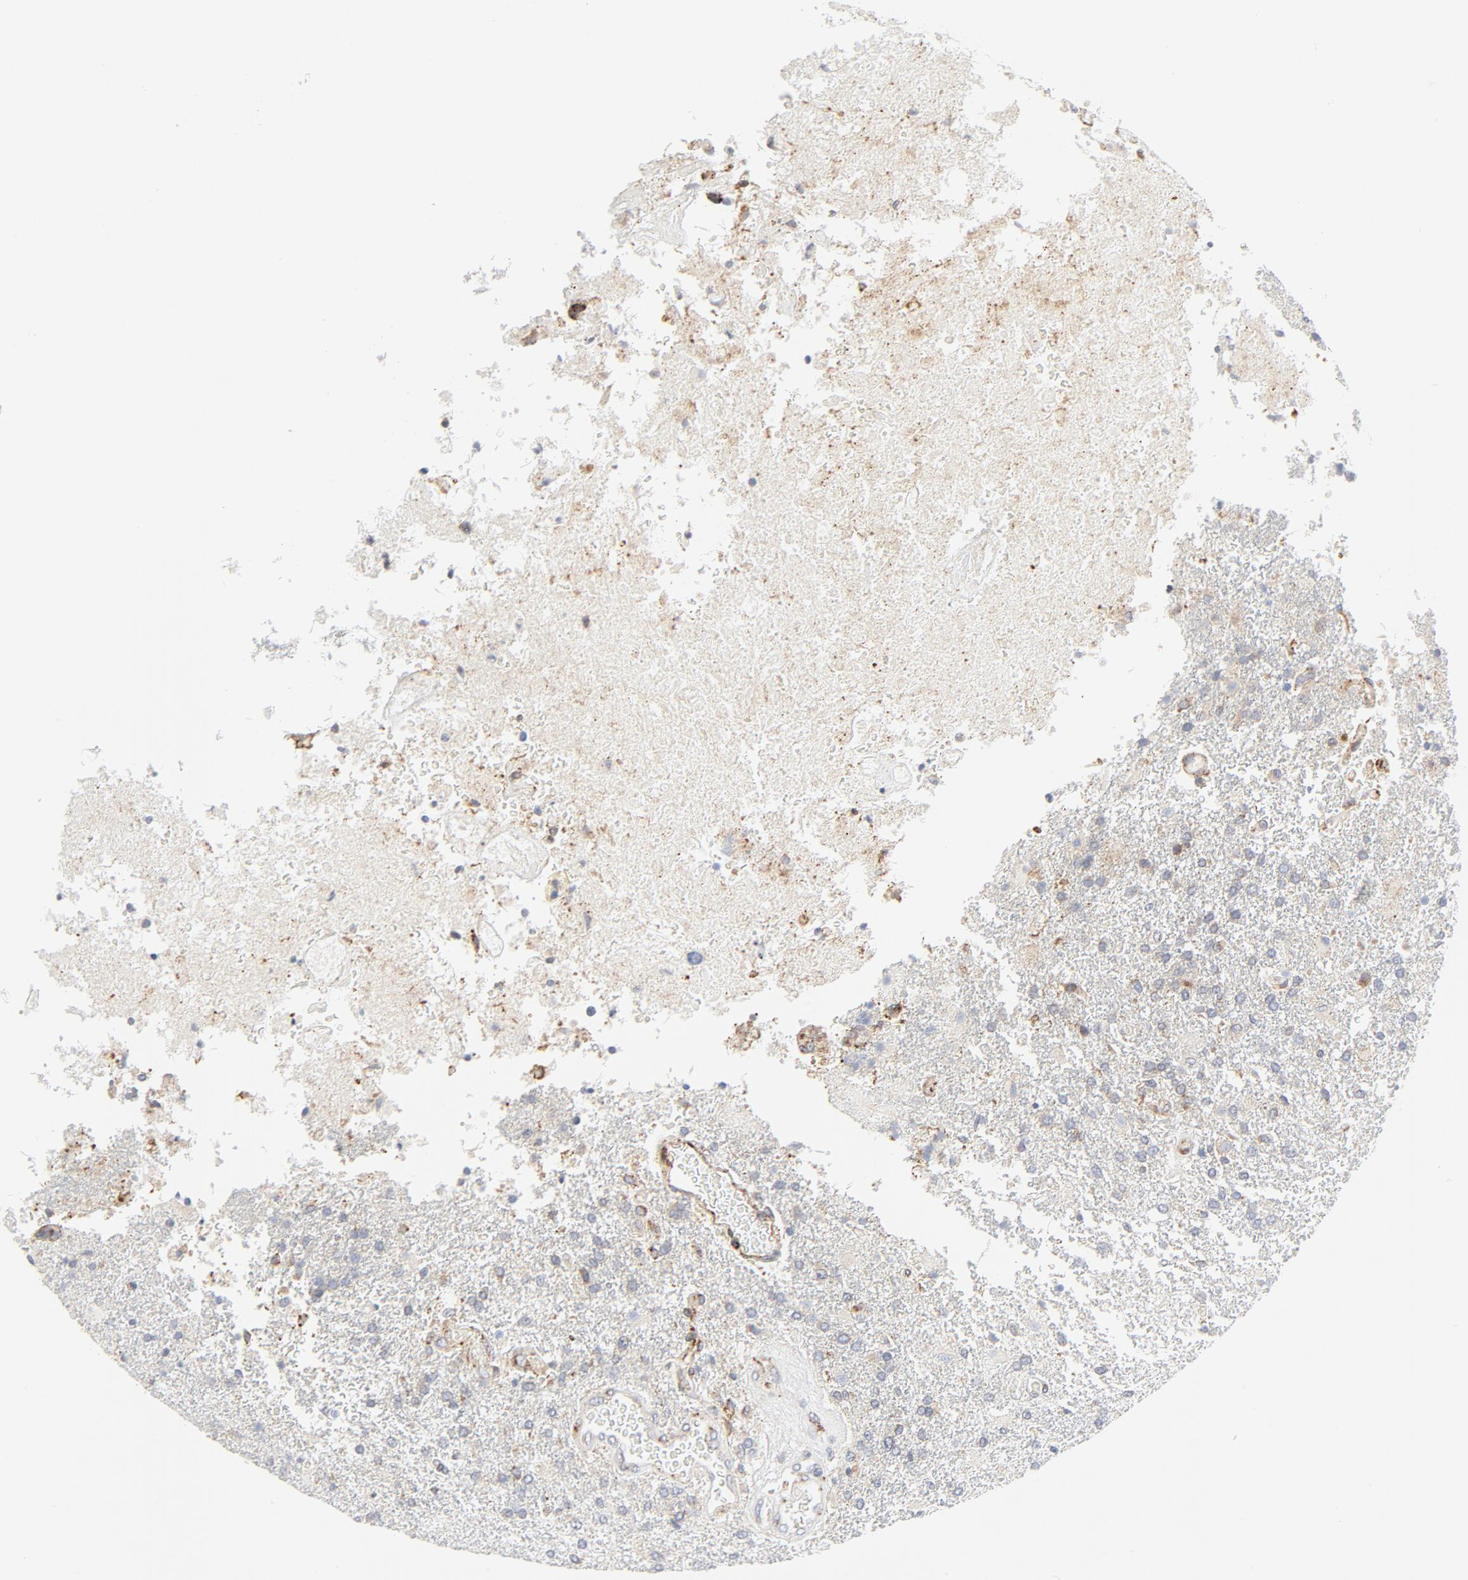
{"staining": {"intensity": "negative", "quantity": "none", "location": "none"}, "tissue": "glioma", "cell_type": "Tumor cells", "image_type": "cancer", "snomed": [{"axis": "morphology", "description": "Glioma, malignant, High grade"}, {"axis": "topography", "description": "Cerebral cortex"}], "caption": "The photomicrograph reveals no significant staining in tumor cells of malignant high-grade glioma.", "gene": "LRP6", "patient": {"sex": "male", "age": 79}}